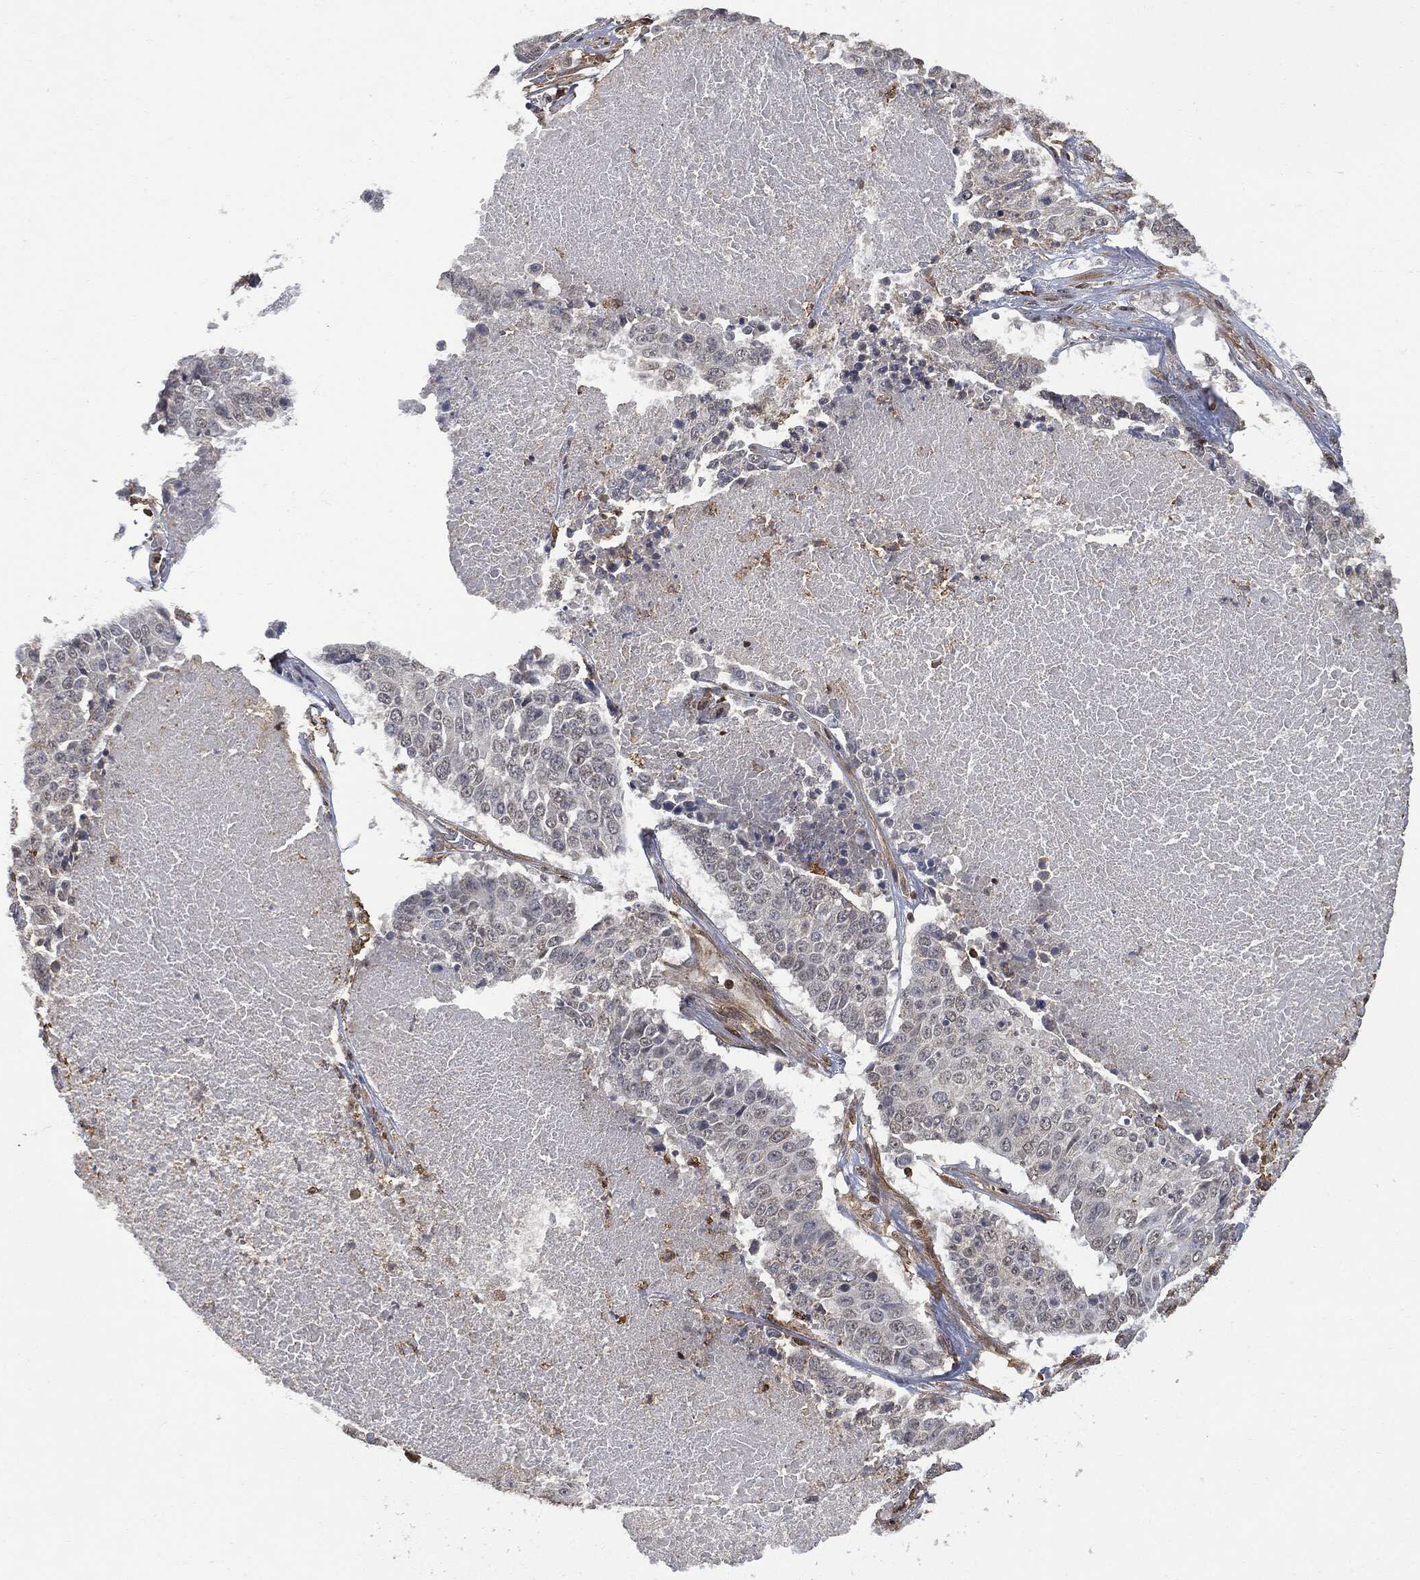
{"staining": {"intensity": "negative", "quantity": "none", "location": "none"}, "tissue": "lung cancer", "cell_type": "Tumor cells", "image_type": "cancer", "snomed": [{"axis": "morphology", "description": "Squamous cell carcinoma, NOS"}, {"axis": "topography", "description": "Lung"}], "caption": "Squamous cell carcinoma (lung) was stained to show a protein in brown. There is no significant positivity in tumor cells.", "gene": "PSMB10", "patient": {"sex": "male", "age": 64}}